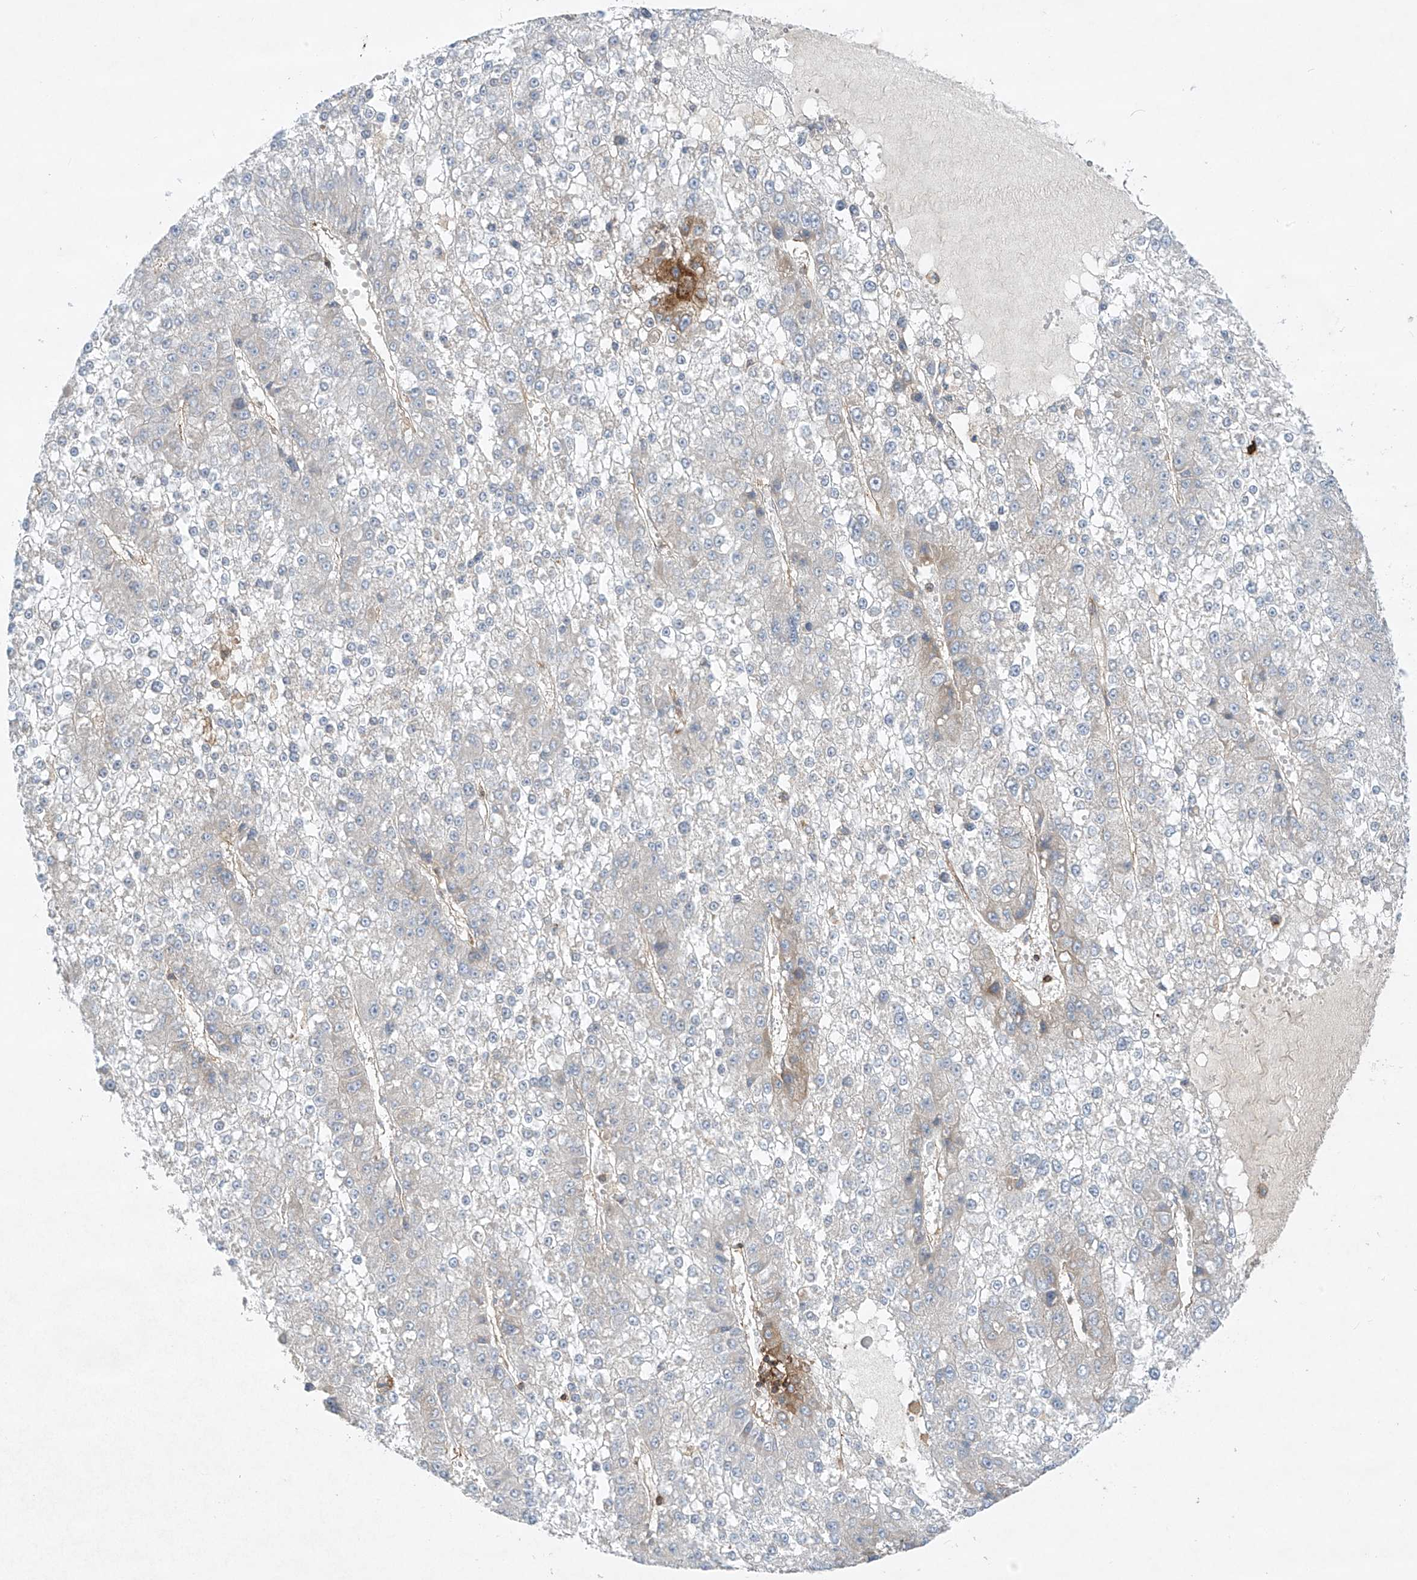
{"staining": {"intensity": "negative", "quantity": "none", "location": "none"}, "tissue": "liver cancer", "cell_type": "Tumor cells", "image_type": "cancer", "snomed": [{"axis": "morphology", "description": "Carcinoma, Hepatocellular, NOS"}, {"axis": "topography", "description": "Liver"}], "caption": "Photomicrograph shows no significant protein positivity in tumor cells of liver hepatocellular carcinoma.", "gene": "HLA-E", "patient": {"sex": "female", "age": 73}}